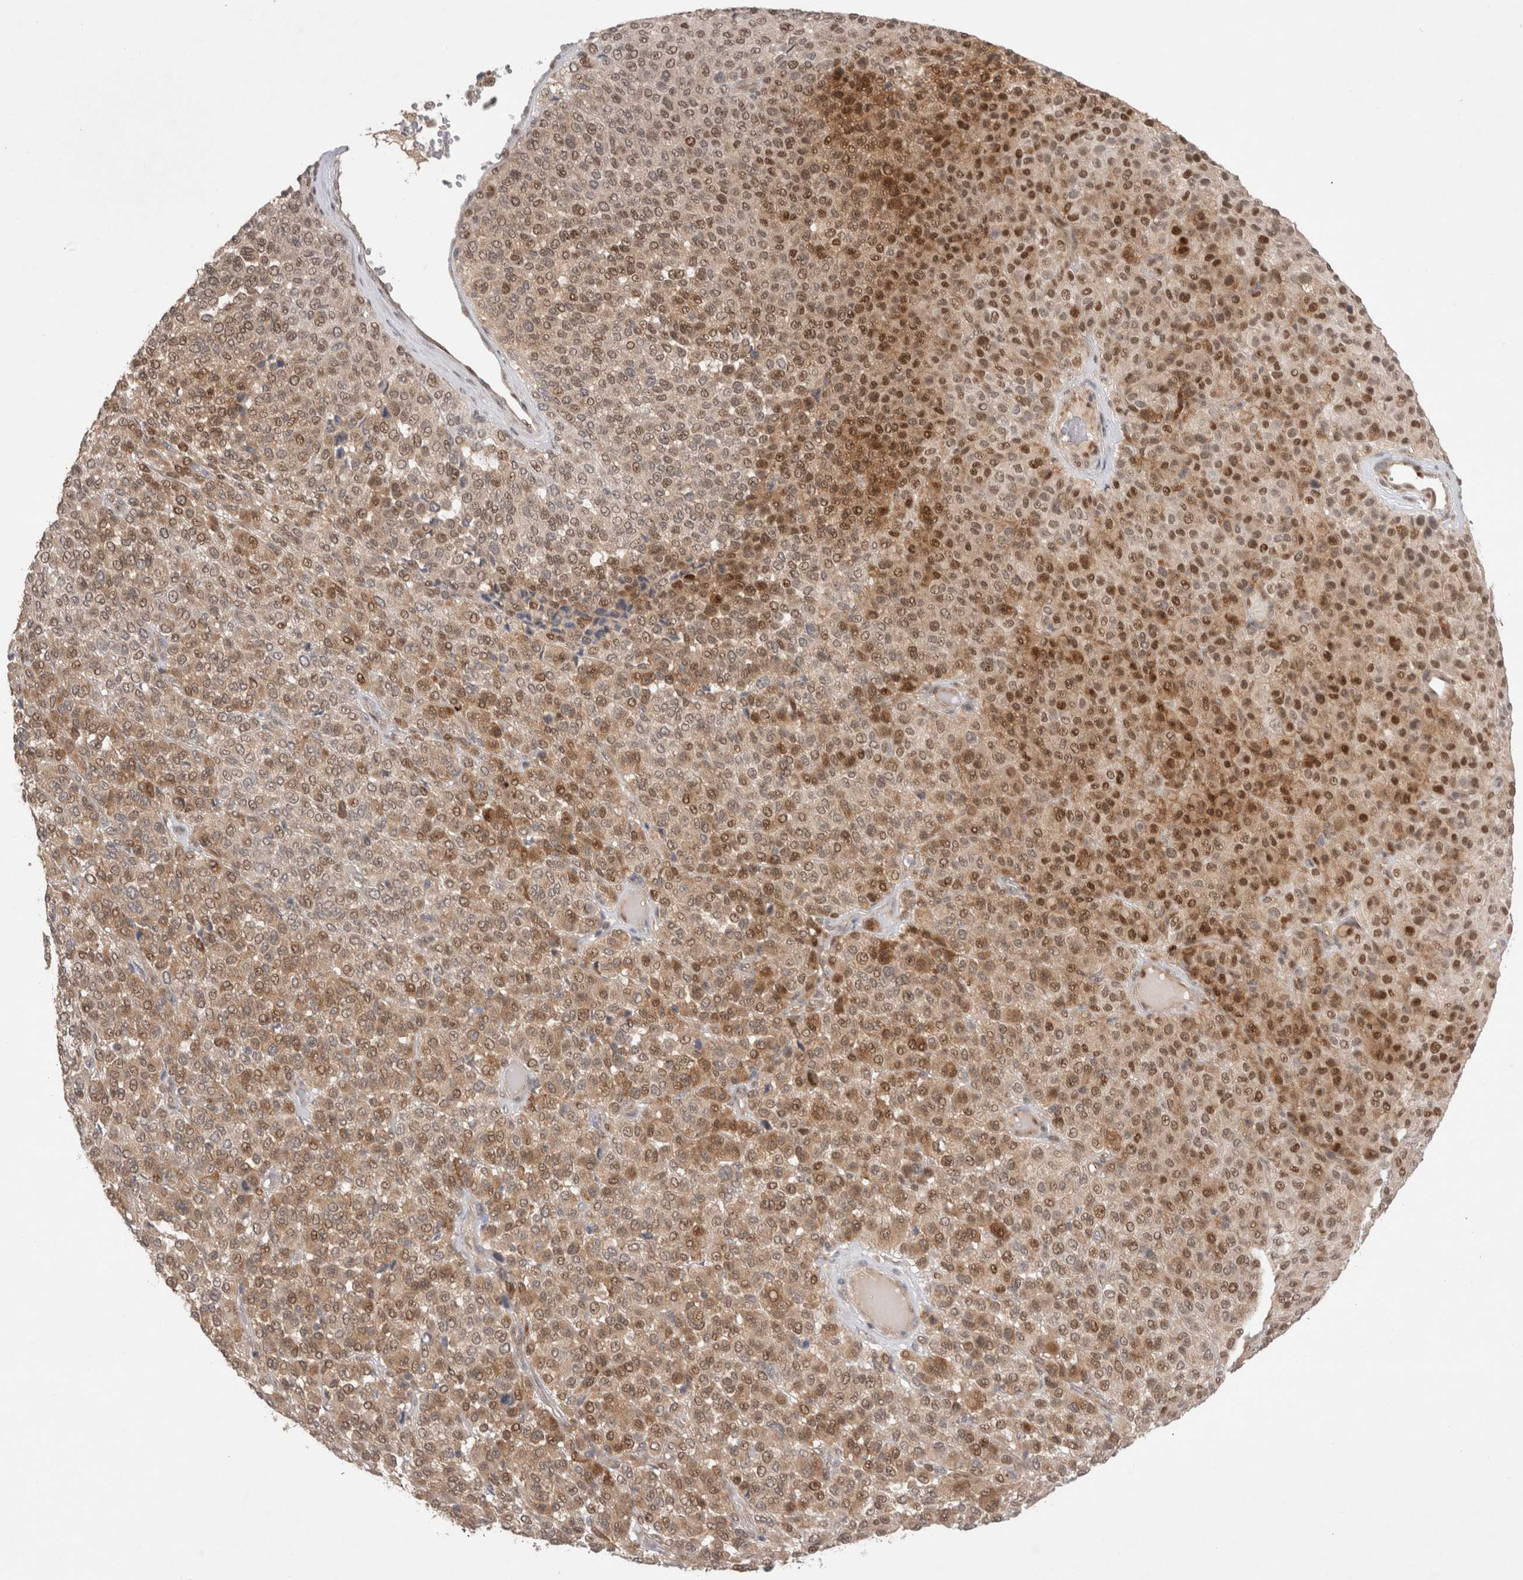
{"staining": {"intensity": "moderate", "quantity": ">75%", "location": "cytoplasmic/membranous,nuclear"}, "tissue": "melanoma", "cell_type": "Tumor cells", "image_type": "cancer", "snomed": [{"axis": "morphology", "description": "Malignant melanoma, Metastatic site"}, {"axis": "topography", "description": "Pancreas"}], "caption": "A micrograph showing moderate cytoplasmic/membranous and nuclear expression in approximately >75% of tumor cells in malignant melanoma (metastatic site), as visualized by brown immunohistochemical staining.", "gene": "SLC29A1", "patient": {"sex": "female", "age": 30}}